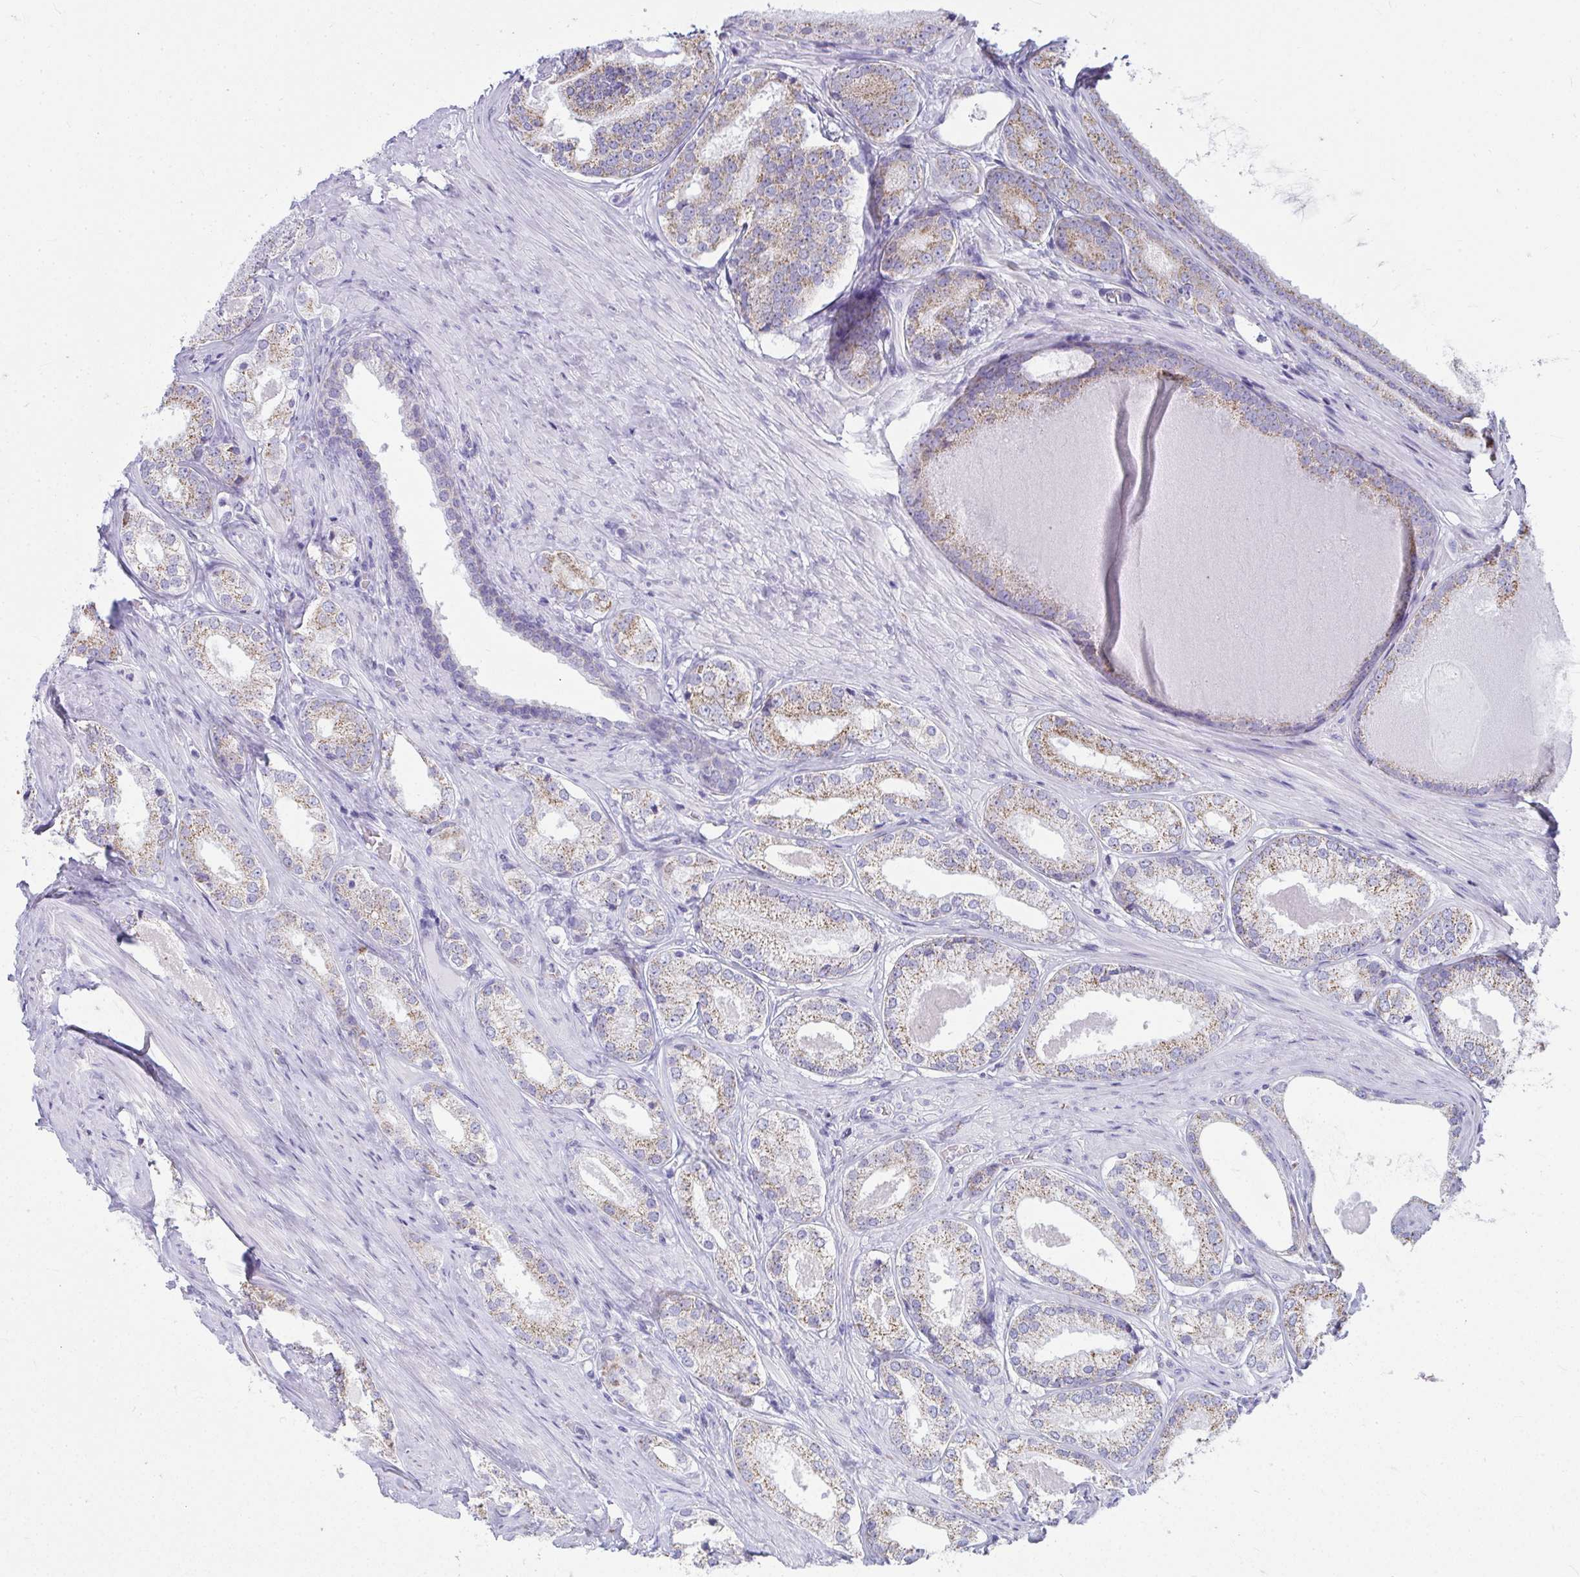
{"staining": {"intensity": "weak", "quantity": "25%-75%", "location": "cytoplasmic/membranous"}, "tissue": "prostate cancer", "cell_type": "Tumor cells", "image_type": "cancer", "snomed": [{"axis": "morphology", "description": "Adenocarcinoma, NOS"}, {"axis": "morphology", "description": "Adenocarcinoma, Low grade"}, {"axis": "topography", "description": "Prostate"}], "caption": "Brown immunohistochemical staining in prostate low-grade adenocarcinoma reveals weak cytoplasmic/membranous staining in approximately 25%-75% of tumor cells.", "gene": "SLC6A1", "patient": {"sex": "male", "age": 68}}